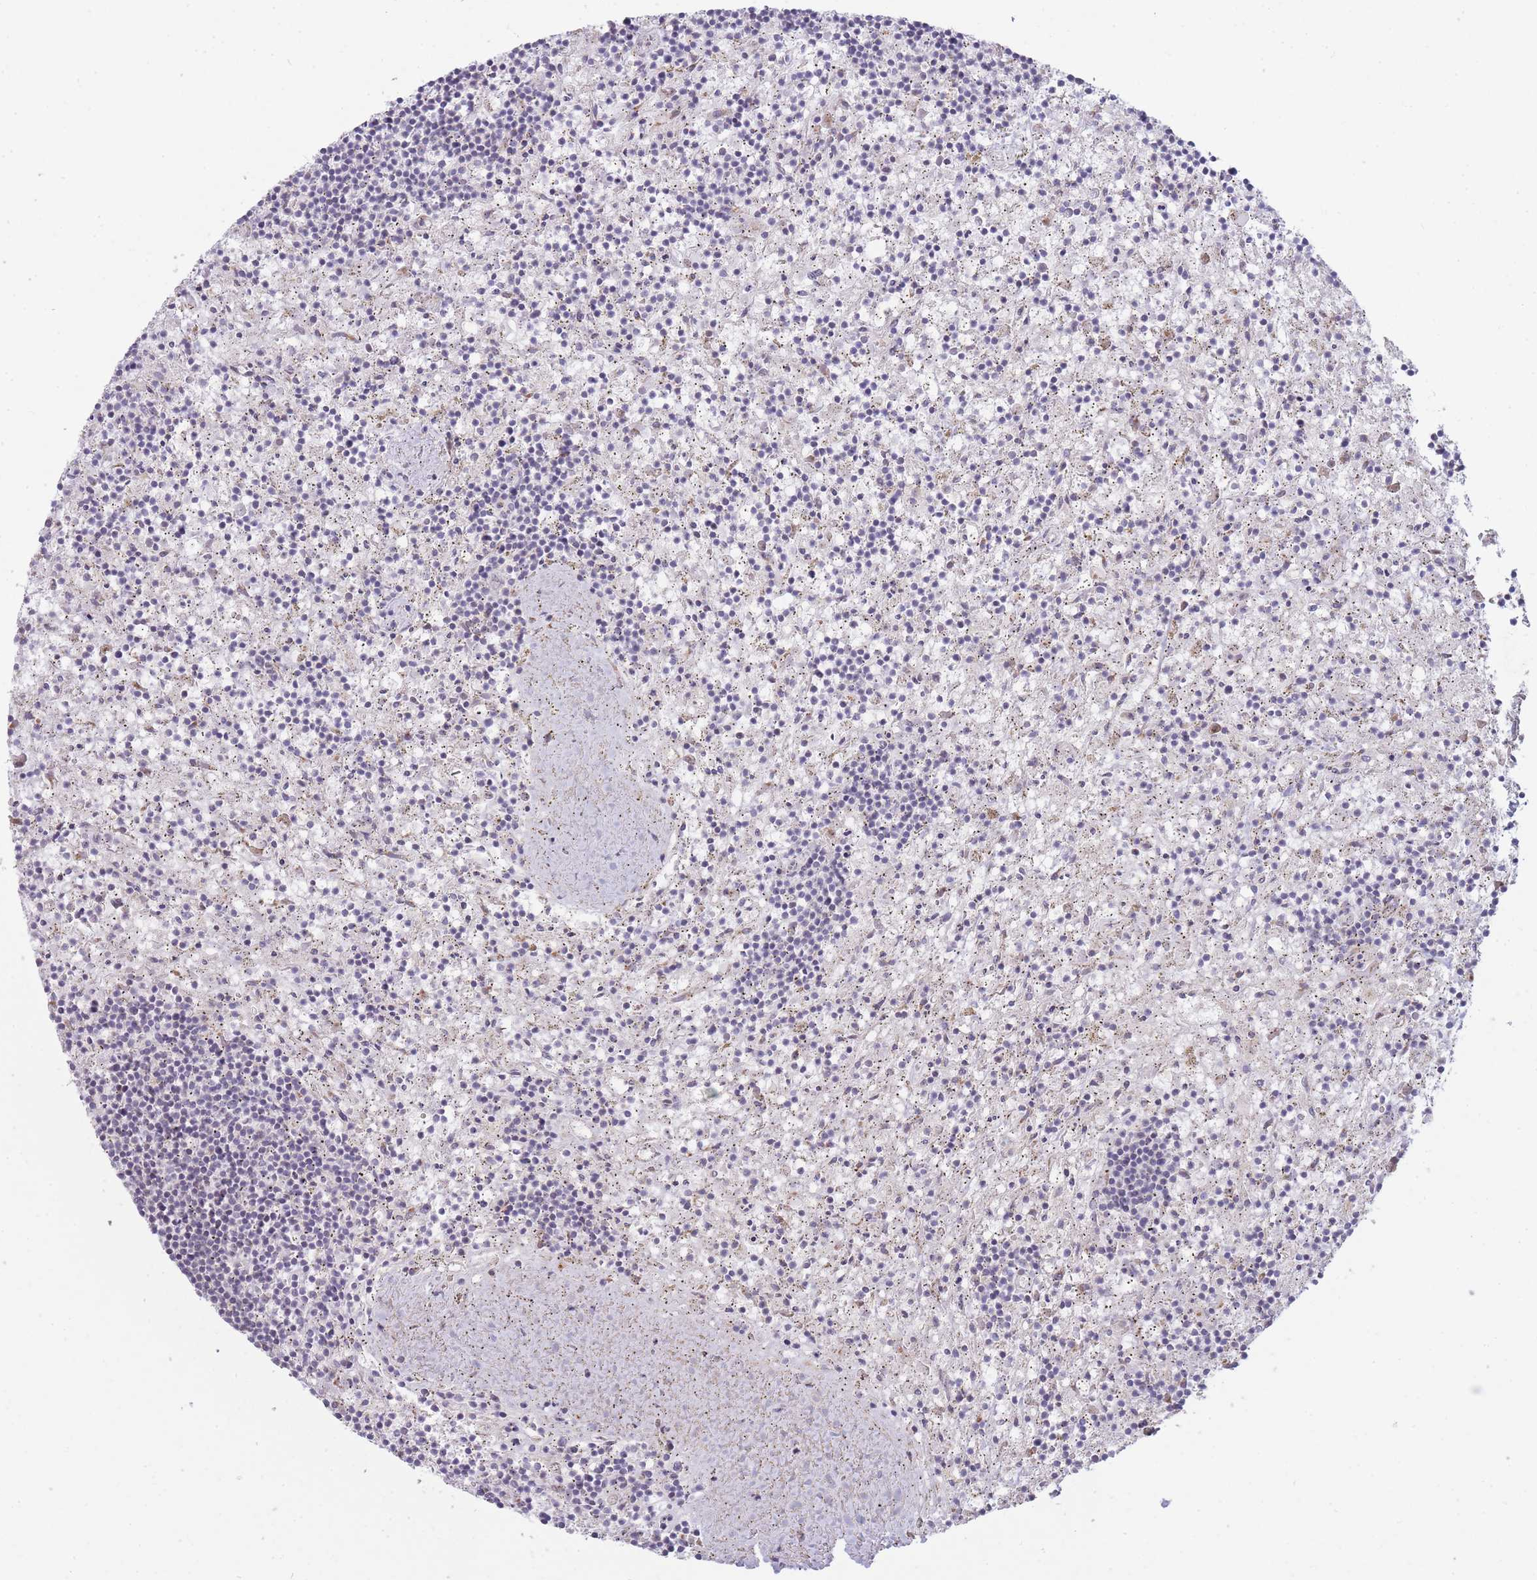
{"staining": {"intensity": "negative", "quantity": "none", "location": "none"}, "tissue": "lymphoma", "cell_type": "Tumor cells", "image_type": "cancer", "snomed": [{"axis": "morphology", "description": "Malignant lymphoma, non-Hodgkin's type, Low grade"}, {"axis": "topography", "description": "Spleen"}], "caption": "A histopathology image of lymphoma stained for a protein reveals no brown staining in tumor cells.", "gene": "PPP3R2", "patient": {"sex": "male", "age": 76}}